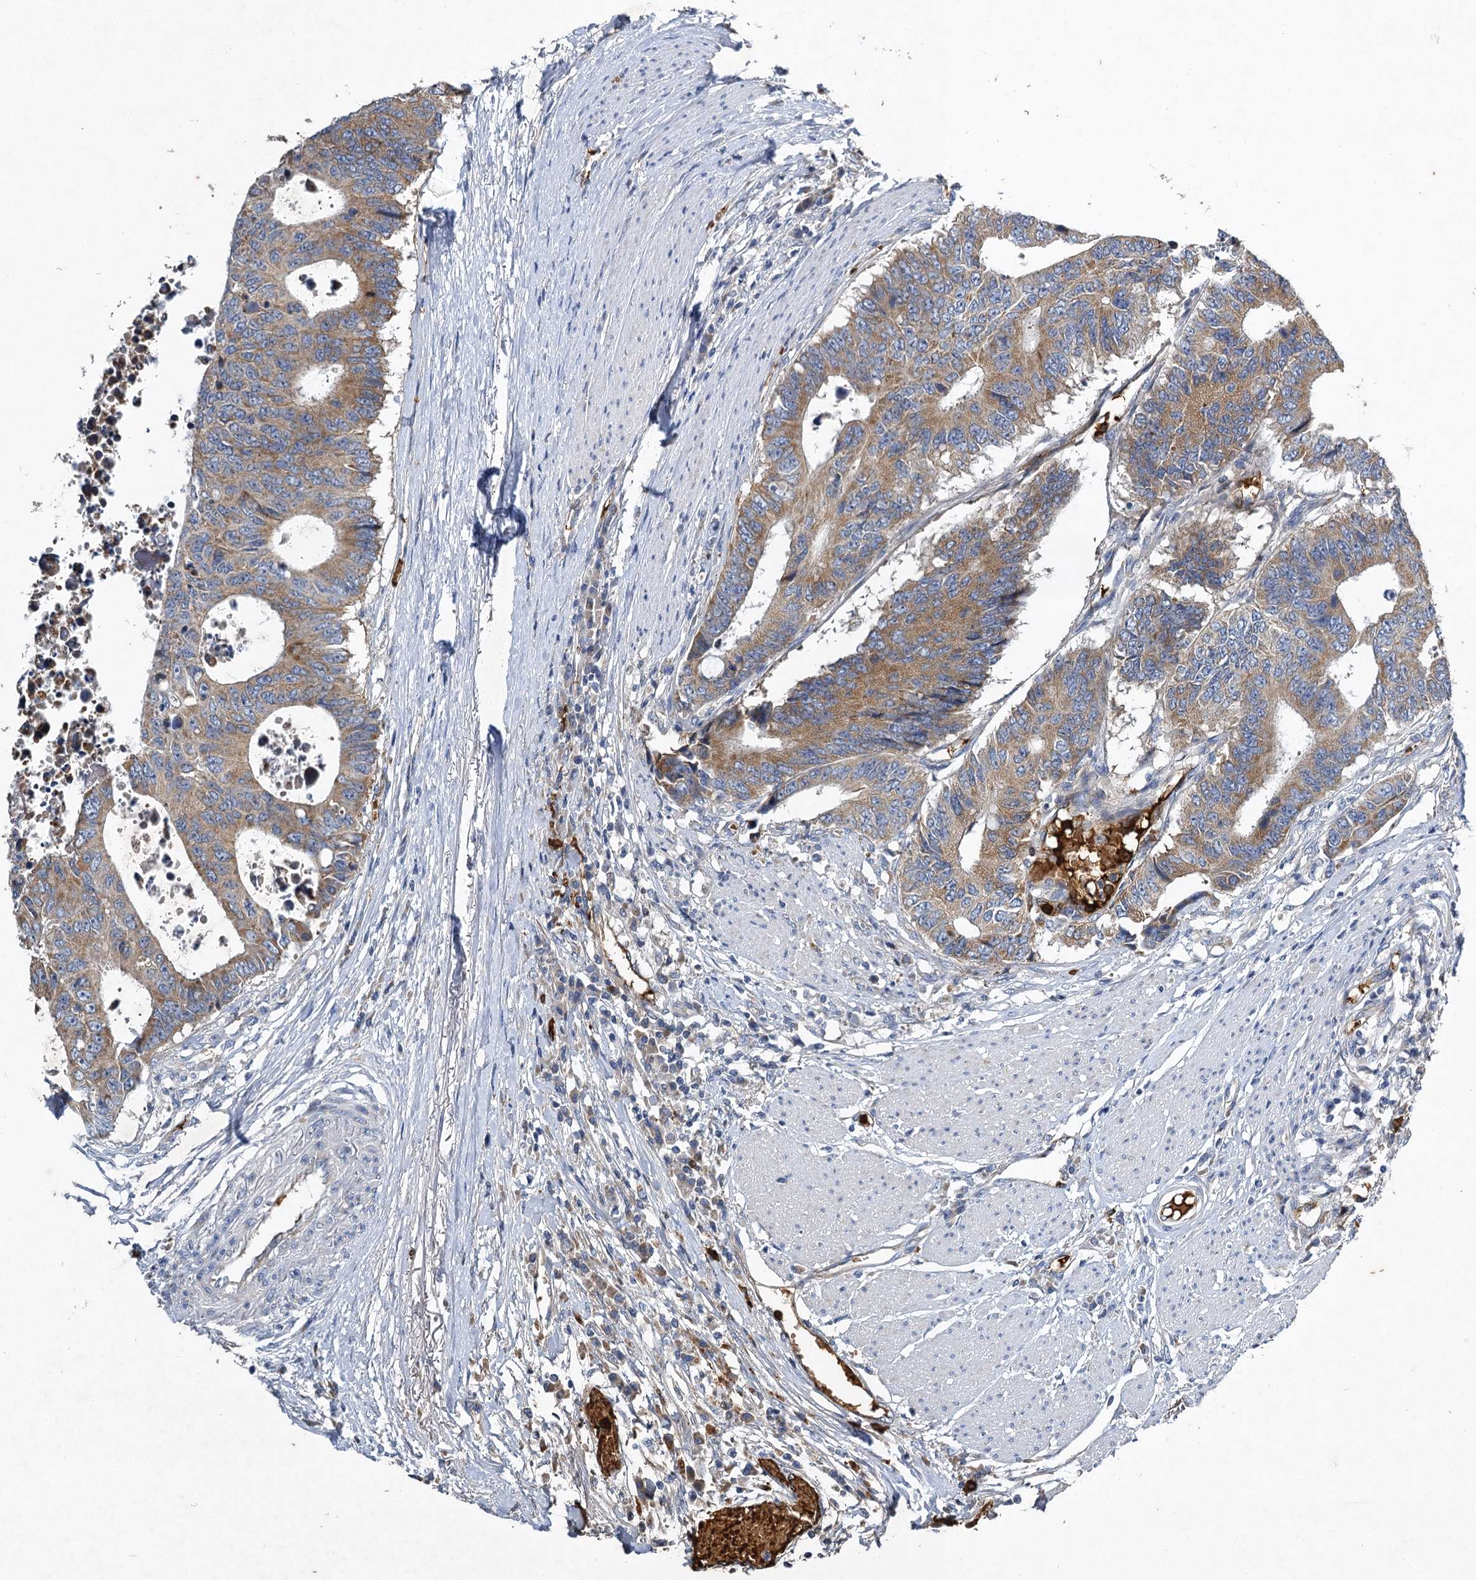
{"staining": {"intensity": "moderate", "quantity": ">75%", "location": "cytoplasmic/membranous"}, "tissue": "colorectal cancer", "cell_type": "Tumor cells", "image_type": "cancer", "snomed": [{"axis": "morphology", "description": "Adenocarcinoma, NOS"}, {"axis": "topography", "description": "Rectum"}], "caption": "A high-resolution histopathology image shows immunohistochemistry (IHC) staining of adenocarcinoma (colorectal), which exhibits moderate cytoplasmic/membranous expression in approximately >75% of tumor cells.", "gene": "BCS1L", "patient": {"sex": "male", "age": 84}}